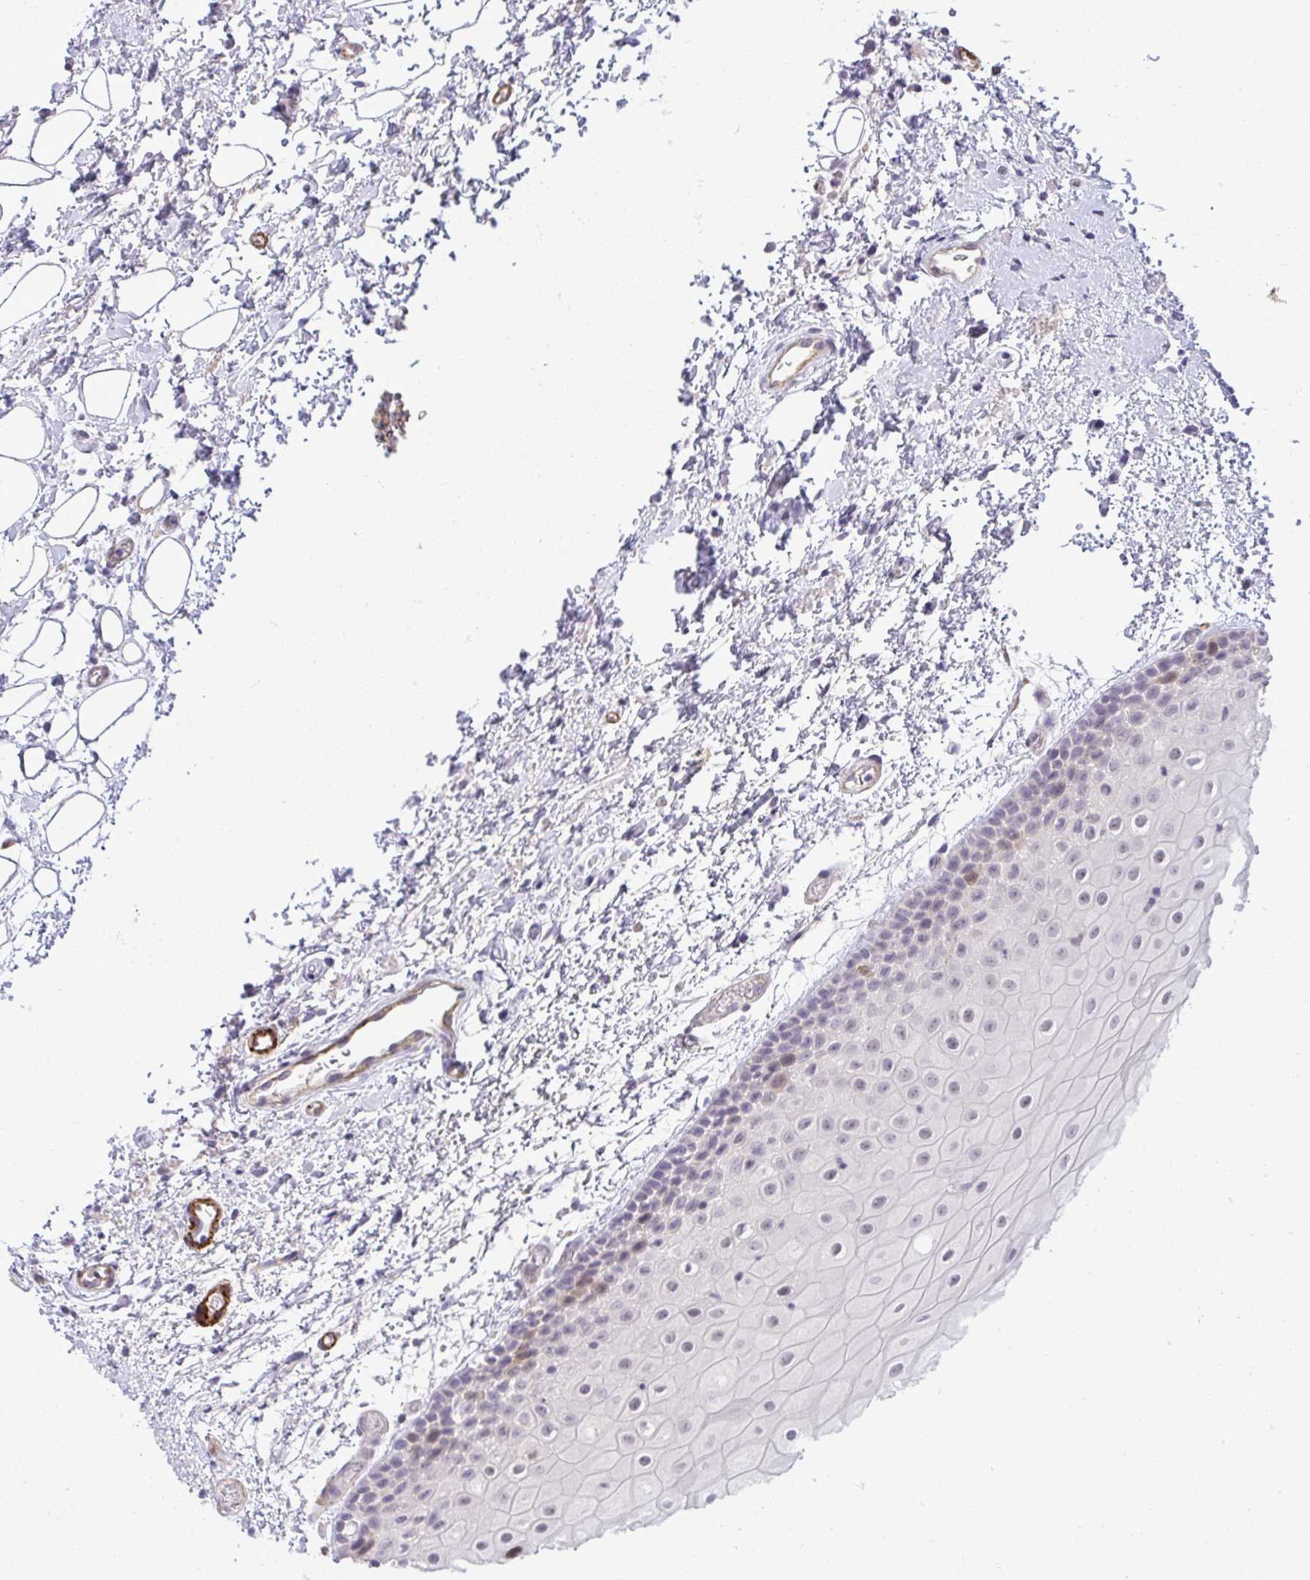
{"staining": {"intensity": "moderate", "quantity": "<25%", "location": "cytoplasmic/membranous,nuclear"}, "tissue": "oral mucosa", "cell_type": "Squamous epithelial cells", "image_type": "normal", "snomed": [{"axis": "morphology", "description": "Normal tissue, NOS"}, {"axis": "topography", "description": "Oral tissue"}], "caption": "DAB immunohistochemical staining of normal oral mucosa demonstrates moderate cytoplasmic/membranous,nuclear protein positivity in about <25% of squamous epithelial cells.", "gene": "UBE2S", "patient": {"sex": "female", "age": 82}}